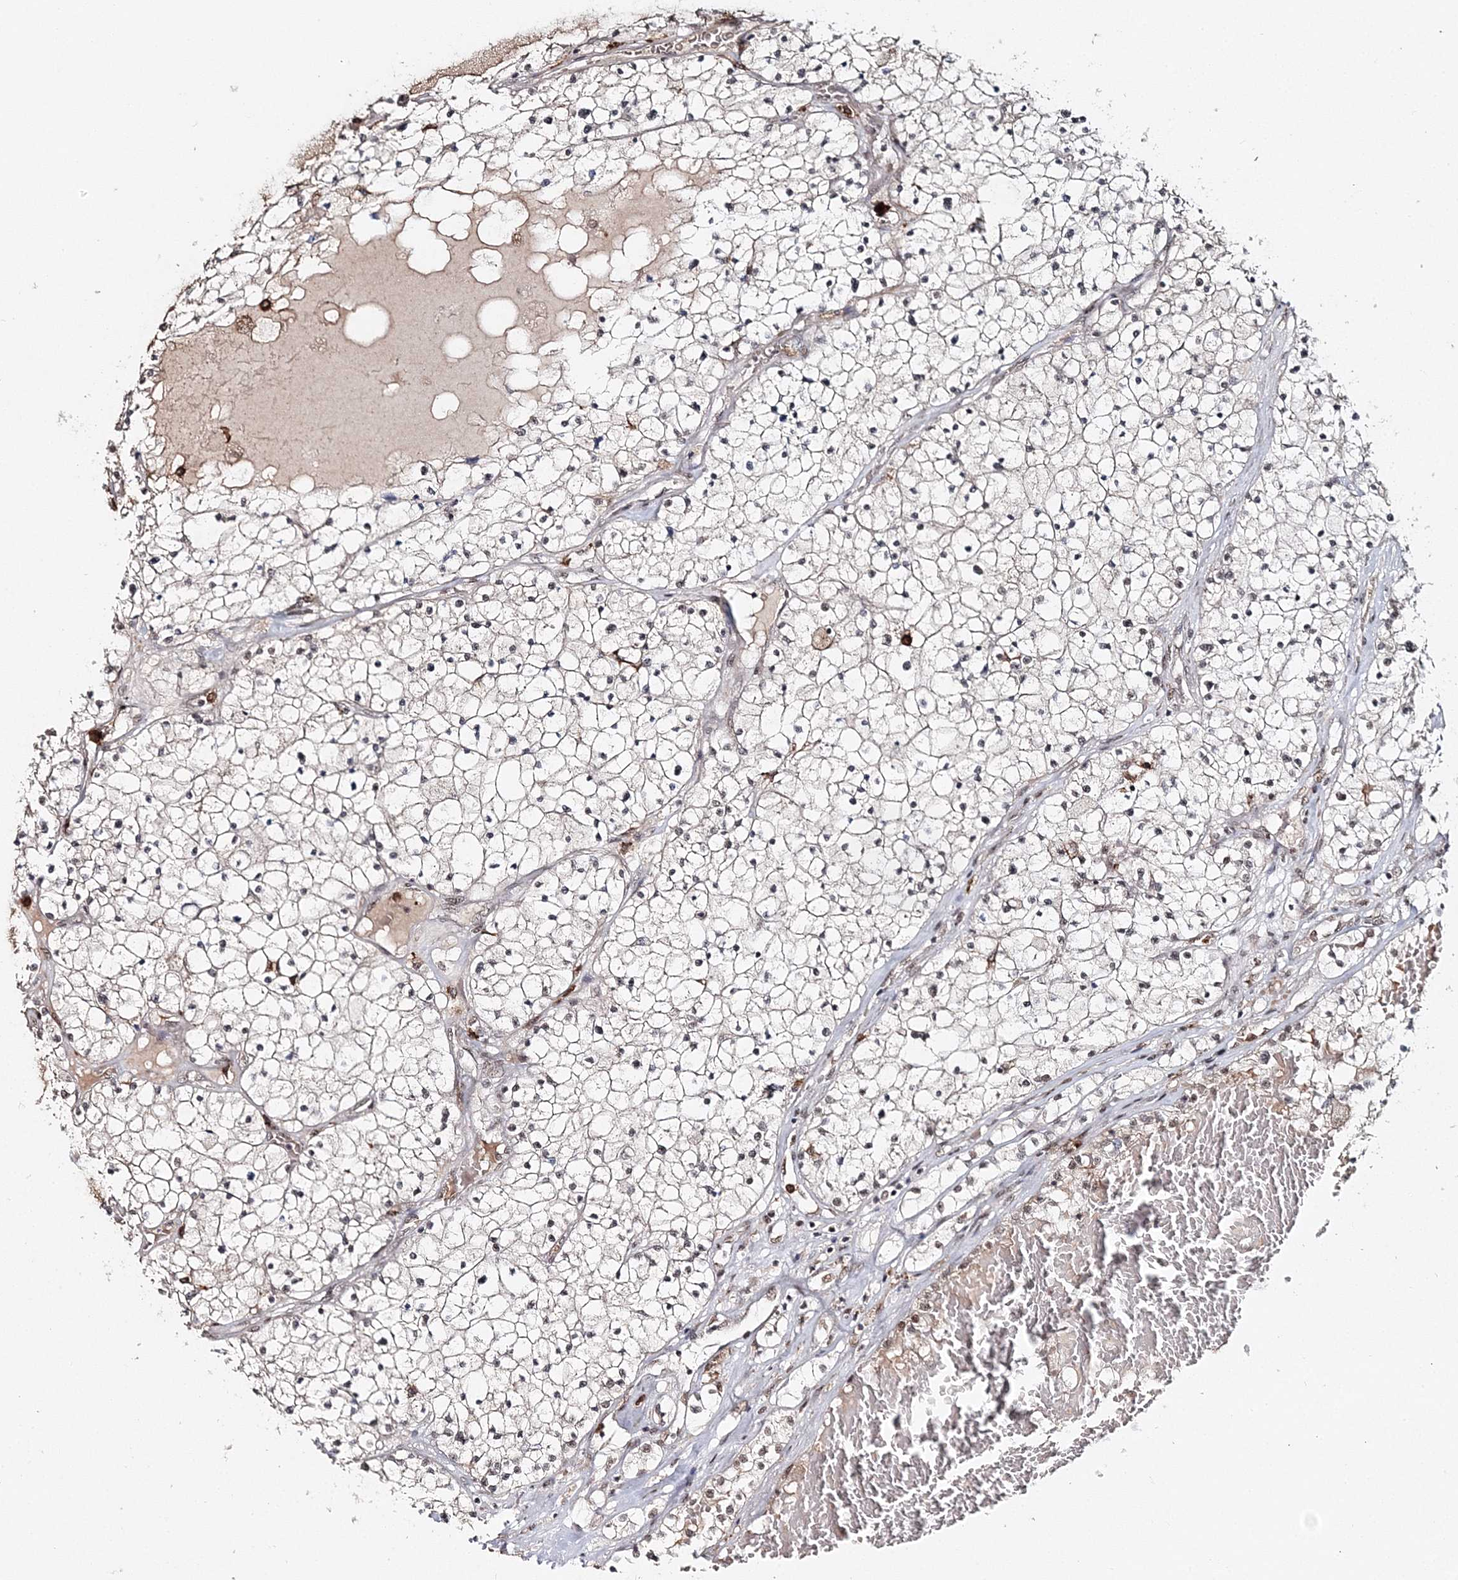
{"staining": {"intensity": "negative", "quantity": "none", "location": "none"}, "tissue": "renal cancer", "cell_type": "Tumor cells", "image_type": "cancer", "snomed": [{"axis": "morphology", "description": "Normal tissue, NOS"}, {"axis": "morphology", "description": "Adenocarcinoma, NOS"}, {"axis": "topography", "description": "Kidney"}], "caption": "Image shows no significant protein expression in tumor cells of renal adenocarcinoma.", "gene": "QRICH1", "patient": {"sex": "male", "age": 68}}